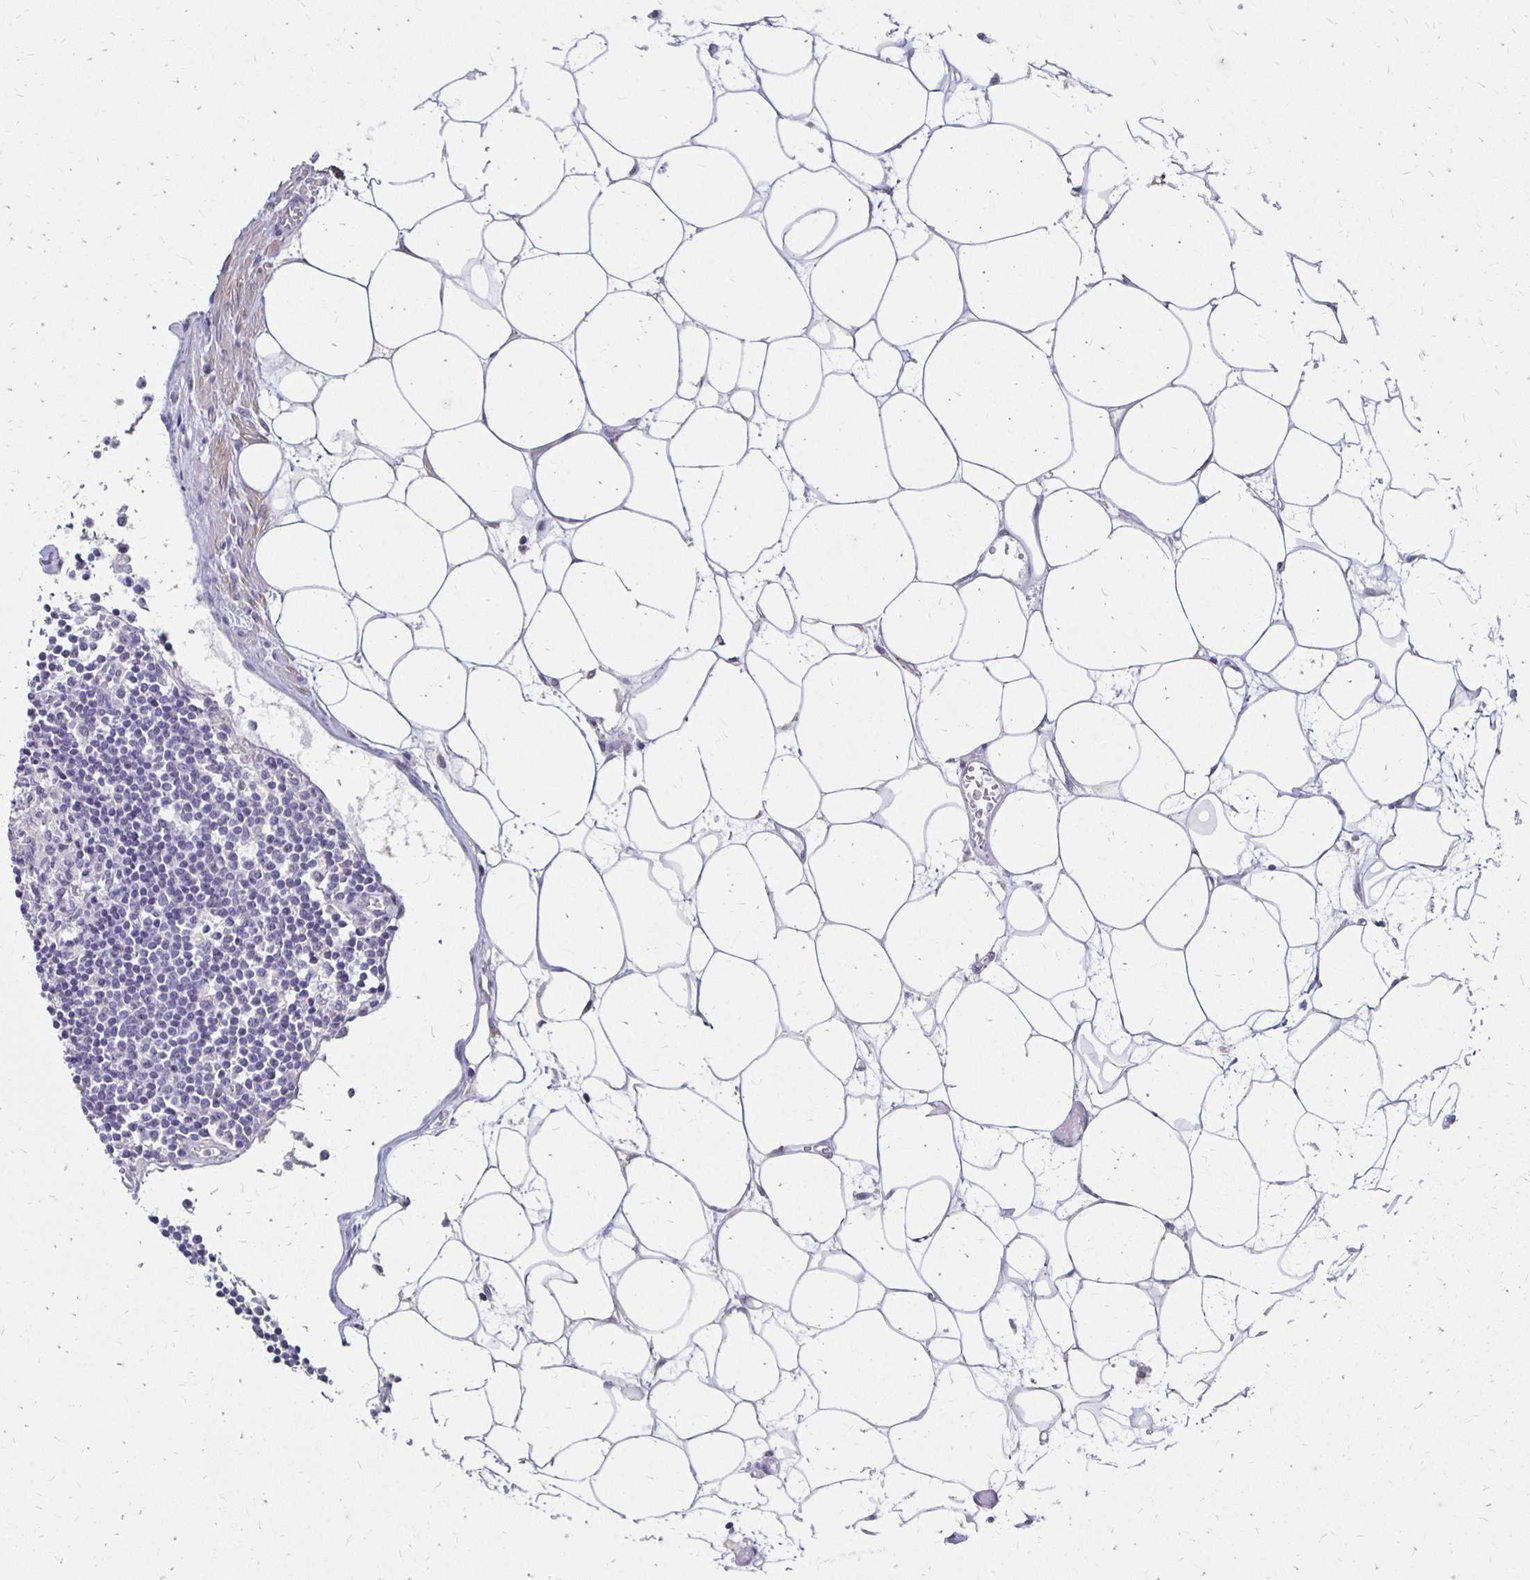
{"staining": {"intensity": "negative", "quantity": "none", "location": "none"}, "tissue": "lymph node", "cell_type": "Germinal center cells", "image_type": "normal", "snomed": [{"axis": "morphology", "description": "Normal tissue, NOS"}, {"axis": "topography", "description": "Lymph node"}], "caption": "DAB immunohistochemical staining of benign lymph node exhibits no significant positivity in germinal center cells.", "gene": "ATOSB", "patient": {"sex": "male", "age": 66}}